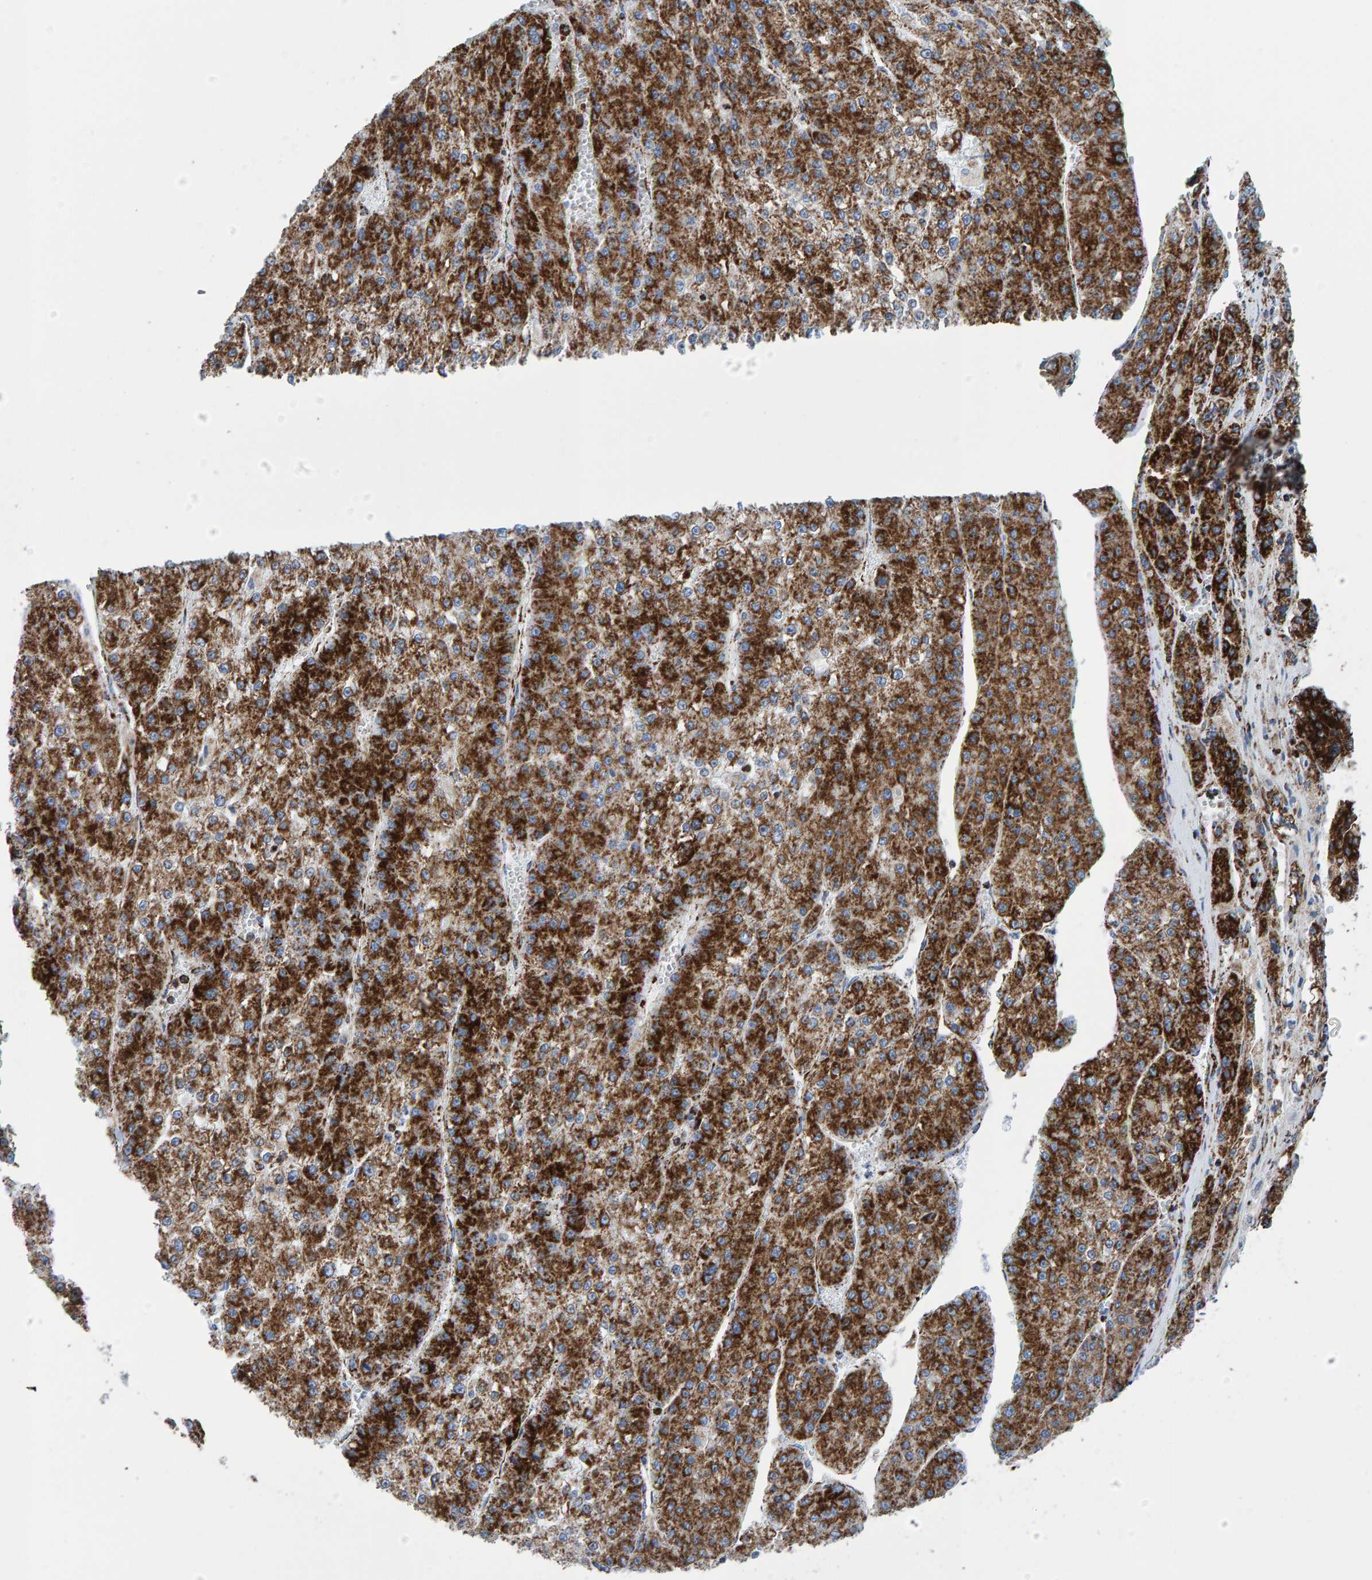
{"staining": {"intensity": "strong", "quantity": ">75%", "location": "cytoplasmic/membranous"}, "tissue": "liver cancer", "cell_type": "Tumor cells", "image_type": "cancer", "snomed": [{"axis": "morphology", "description": "Carcinoma, Hepatocellular, NOS"}, {"axis": "topography", "description": "Liver"}], "caption": "Hepatocellular carcinoma (liver) was stained to show a protein in brown. There is high levels of strong cytoplasmic/membranous positivity in about >75% of tumor cells.", "gene": "ENSG00000262660", "patient": {"sex": "female", "age": 73}}